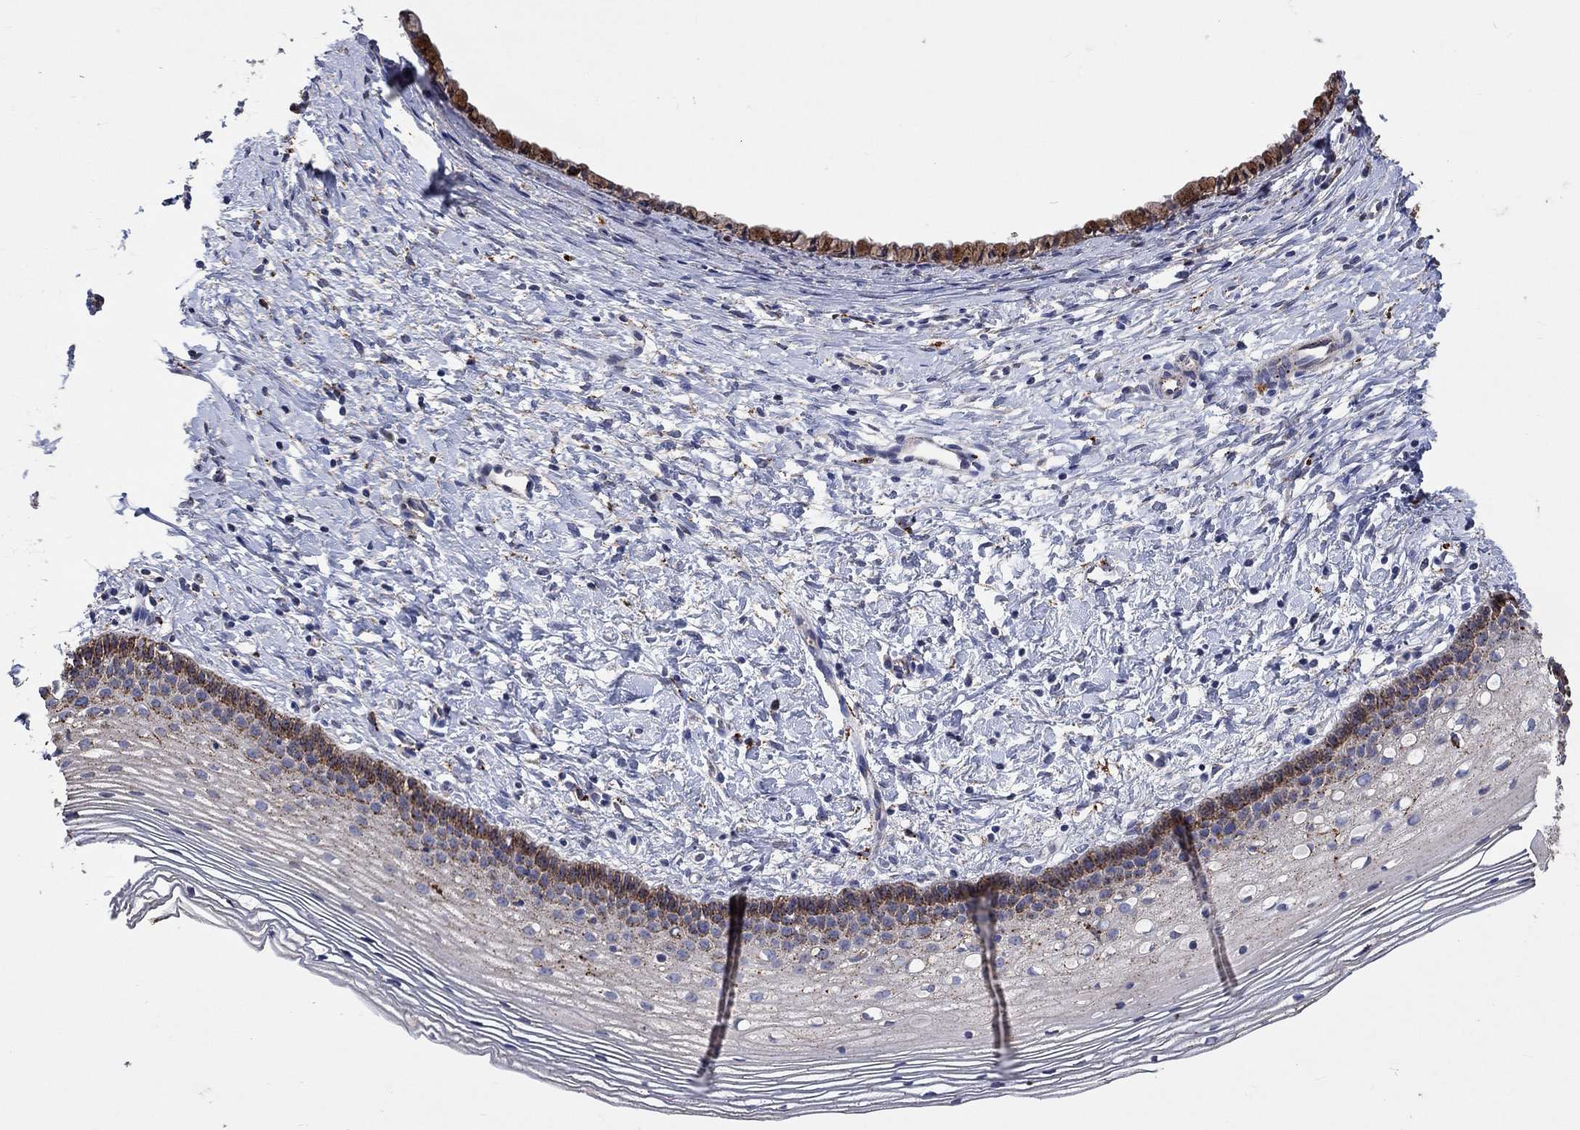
{"staining": {"intensity": "strong", "quantity": ">75%", "location": "cytoplasmic/membranous"}, "tissue": "cervix", "cell_type": "Glandular cells", "image_type": "normal", "snomed": [{"axis": "morphology", "description": "Normal tissue, NOS"}, {"axis": "topography", "description": "Cervix"}], "caption": "About >75% of glandular cells in normal human cervix reveal strong cytoplasmic/membranous protein expression as visualized by brown immunohistochemical staining.", "gene": "CTSB", "patient": {"sex": "female", "age": 39}}